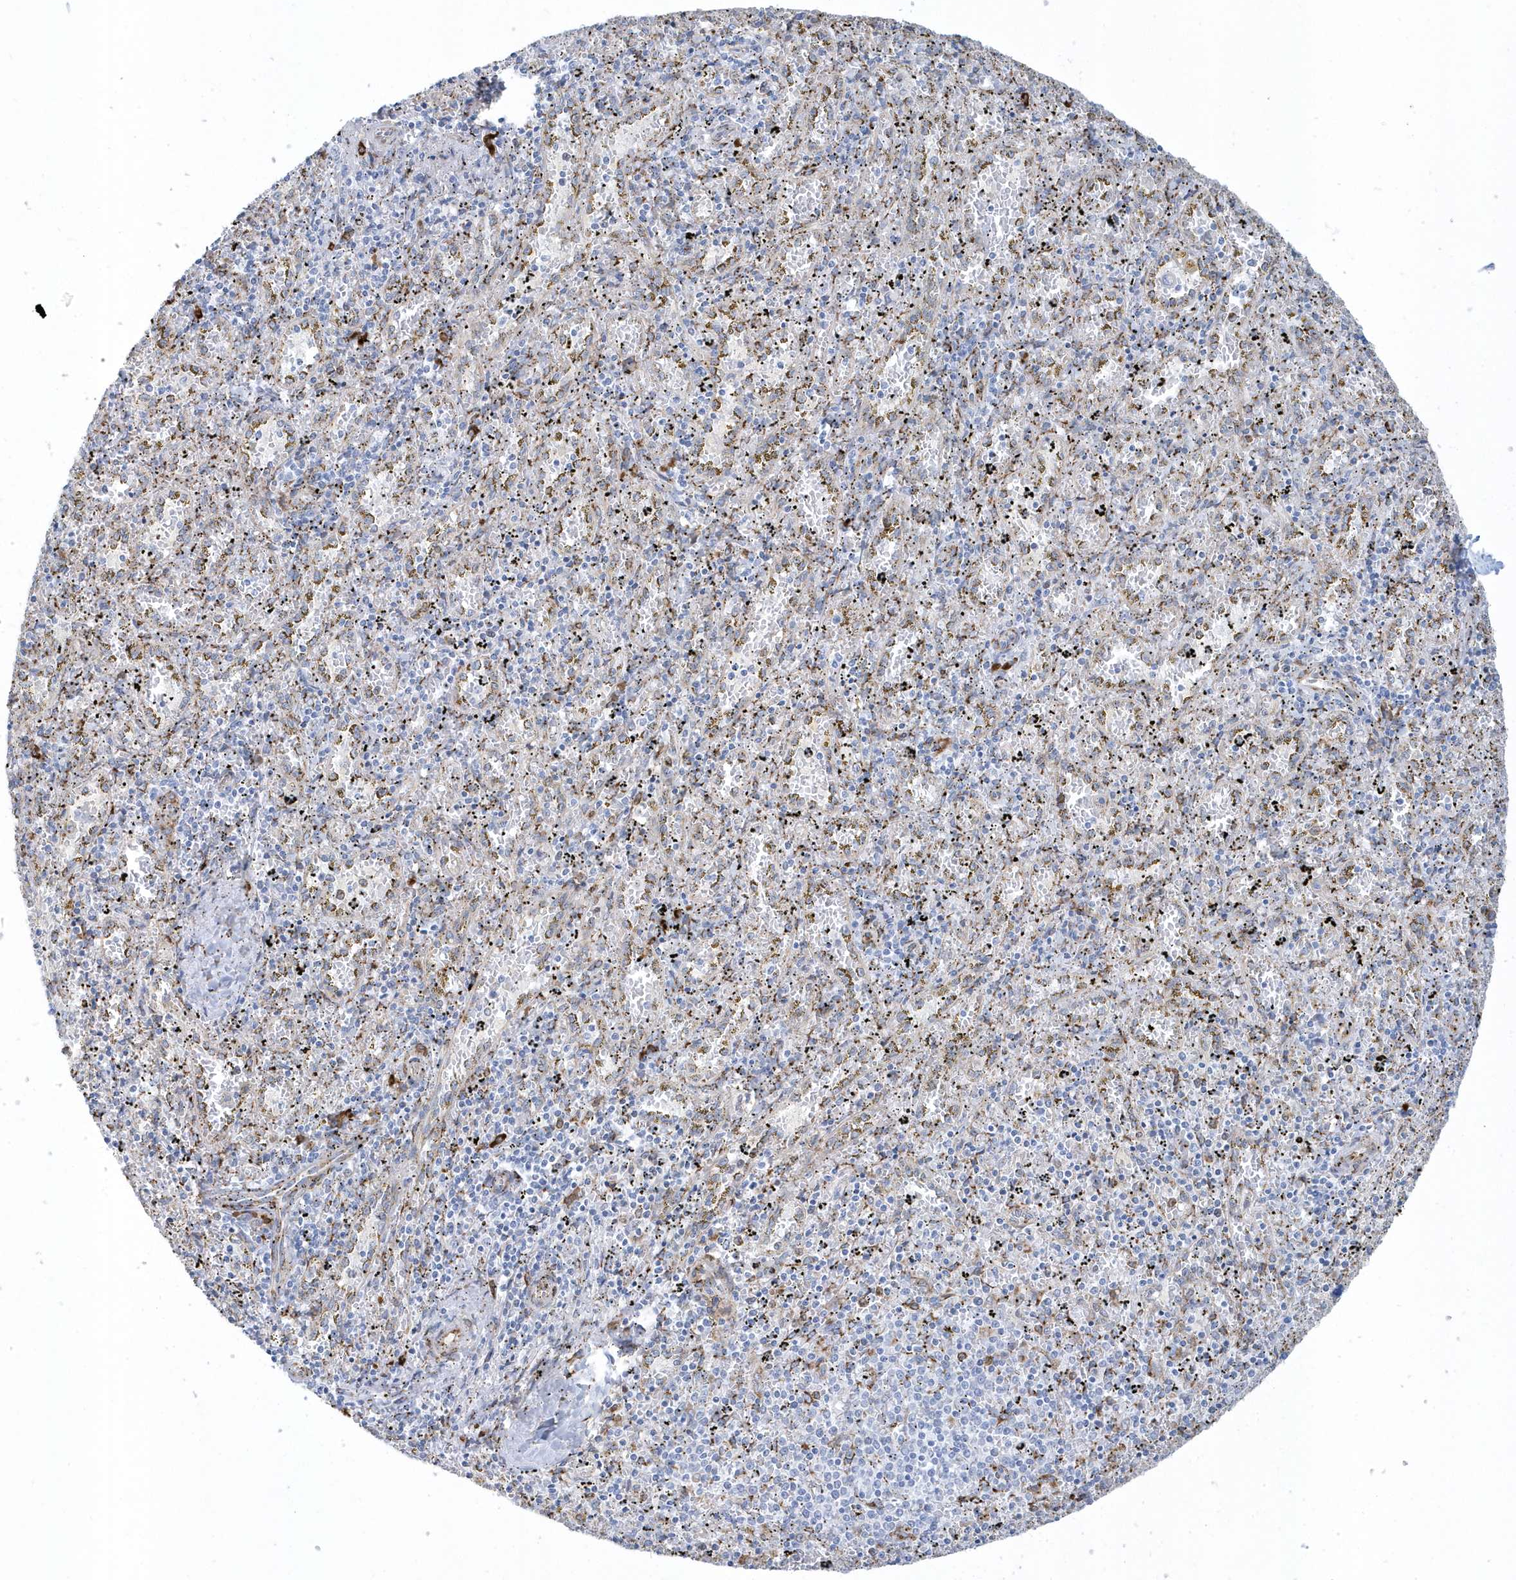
{"staining": {"intensity": "moderate", "quantity": "<25%", "location": "cytoplasmic/membranous"}, "tissue": "spleen", "cell_type": "Cells in red pulp", "image_type": "normal", "snomed": [{"axis": "morphology", "description": "Normal tissue, NOS"}, {"axis": "topography", "description": "Spleen"}], "caption": "A low amount of moderate cytoplasmic/membranous staining is identified in approximately <25% of cells in red pulp in benign spleen.", "gene": "DCAF1", "patient": {"sex": "male", "age": 11}}